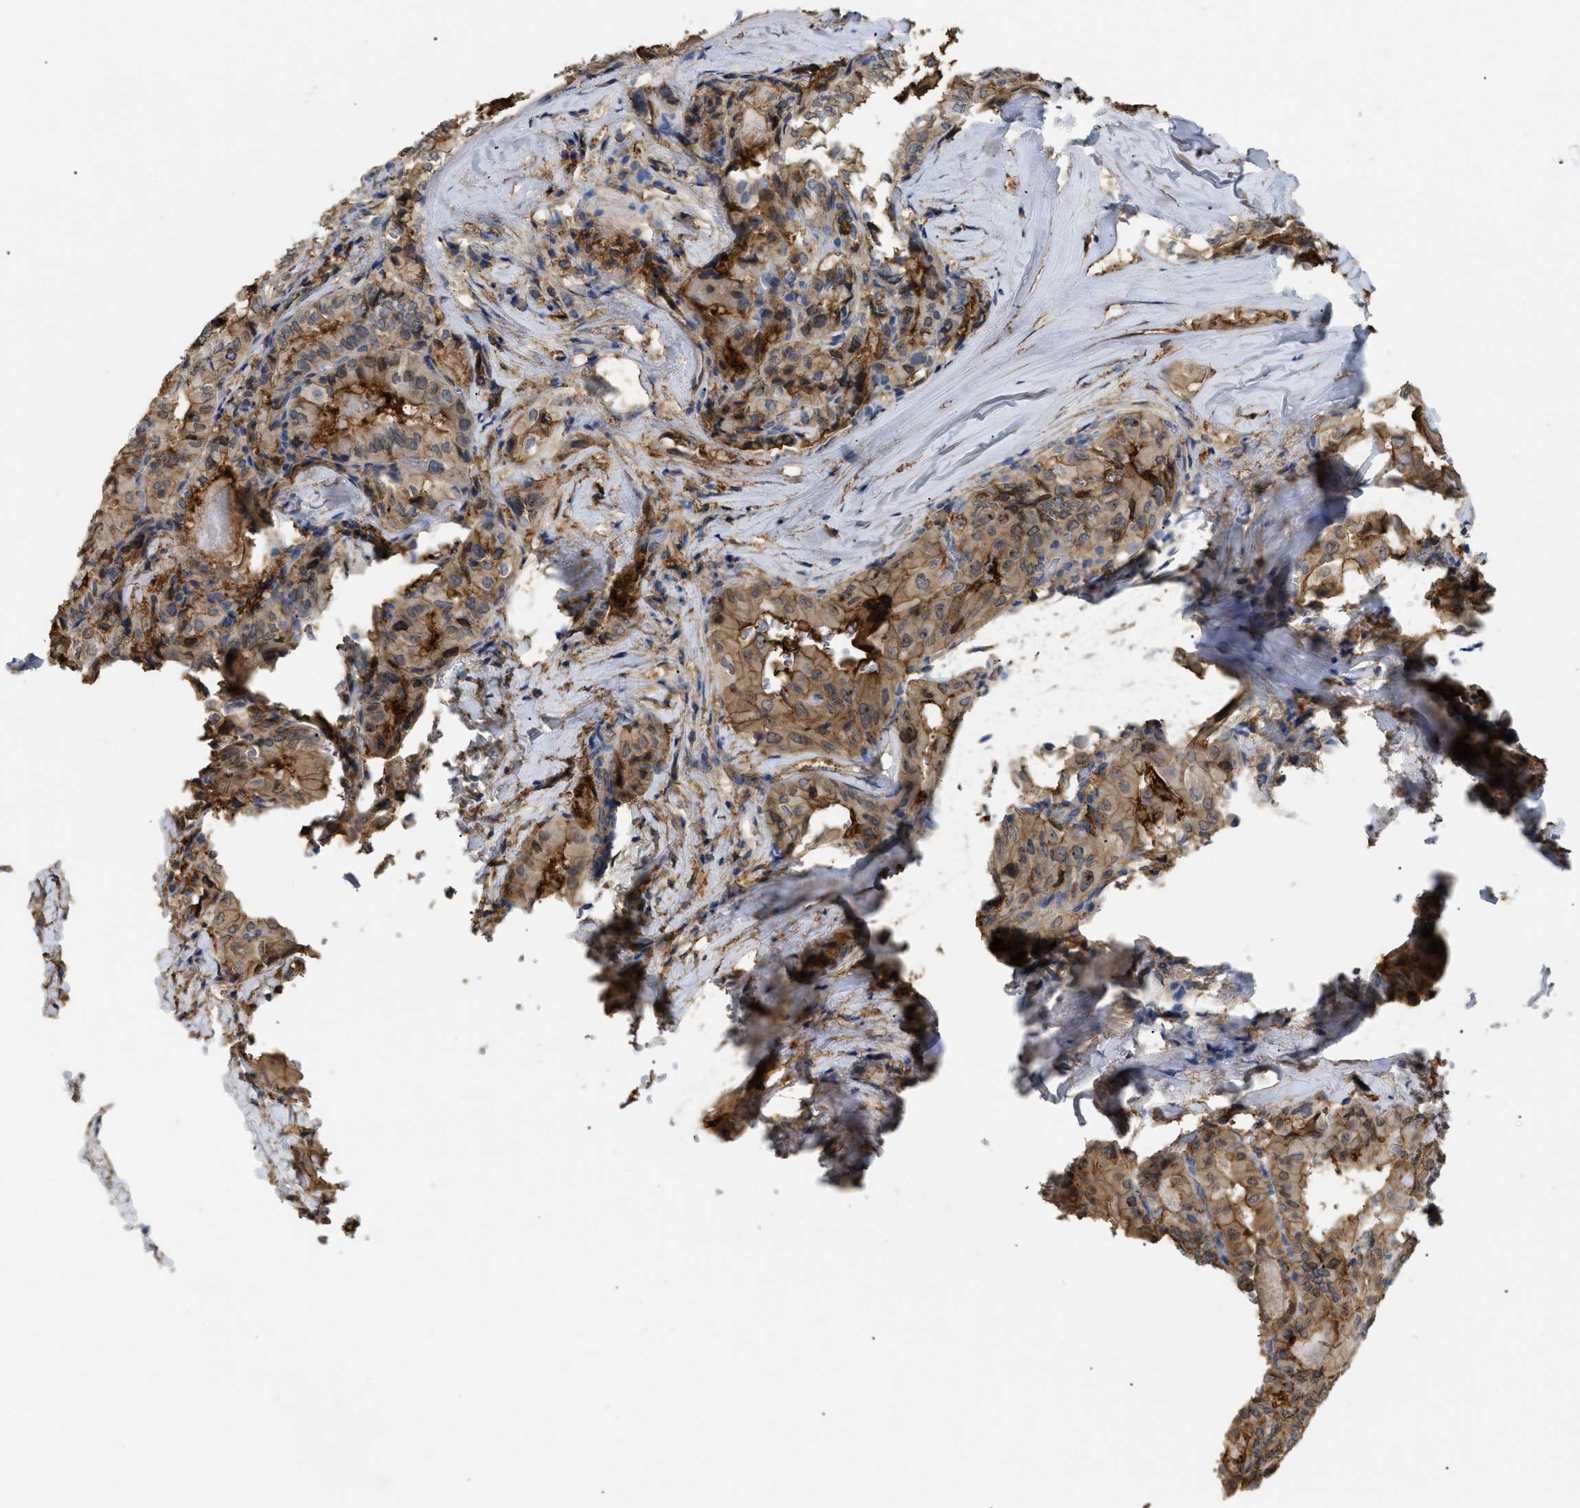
{"staining": {"intensity": "moderate", "quantity": ">75%", "location": "cytoplasmic/membranous"}, "tissue": "thyroid cancer", "cell_type": "Tumor cells", "image_type": "cancer", "snomed": [{"axis": "morphology", "description": "Papillary adenocarcinoma, NOS"}, {"axis": "topography", "description": "Thyroid gland"}], "caption": "Immunohistochemical staining of thyroid cancer shows medium levels of moderate cytoplasmic/membranous positivity in about >75% of tumor cells.", "gene": "ANXA4", "patient": {"sex": "female", "age": 42}}